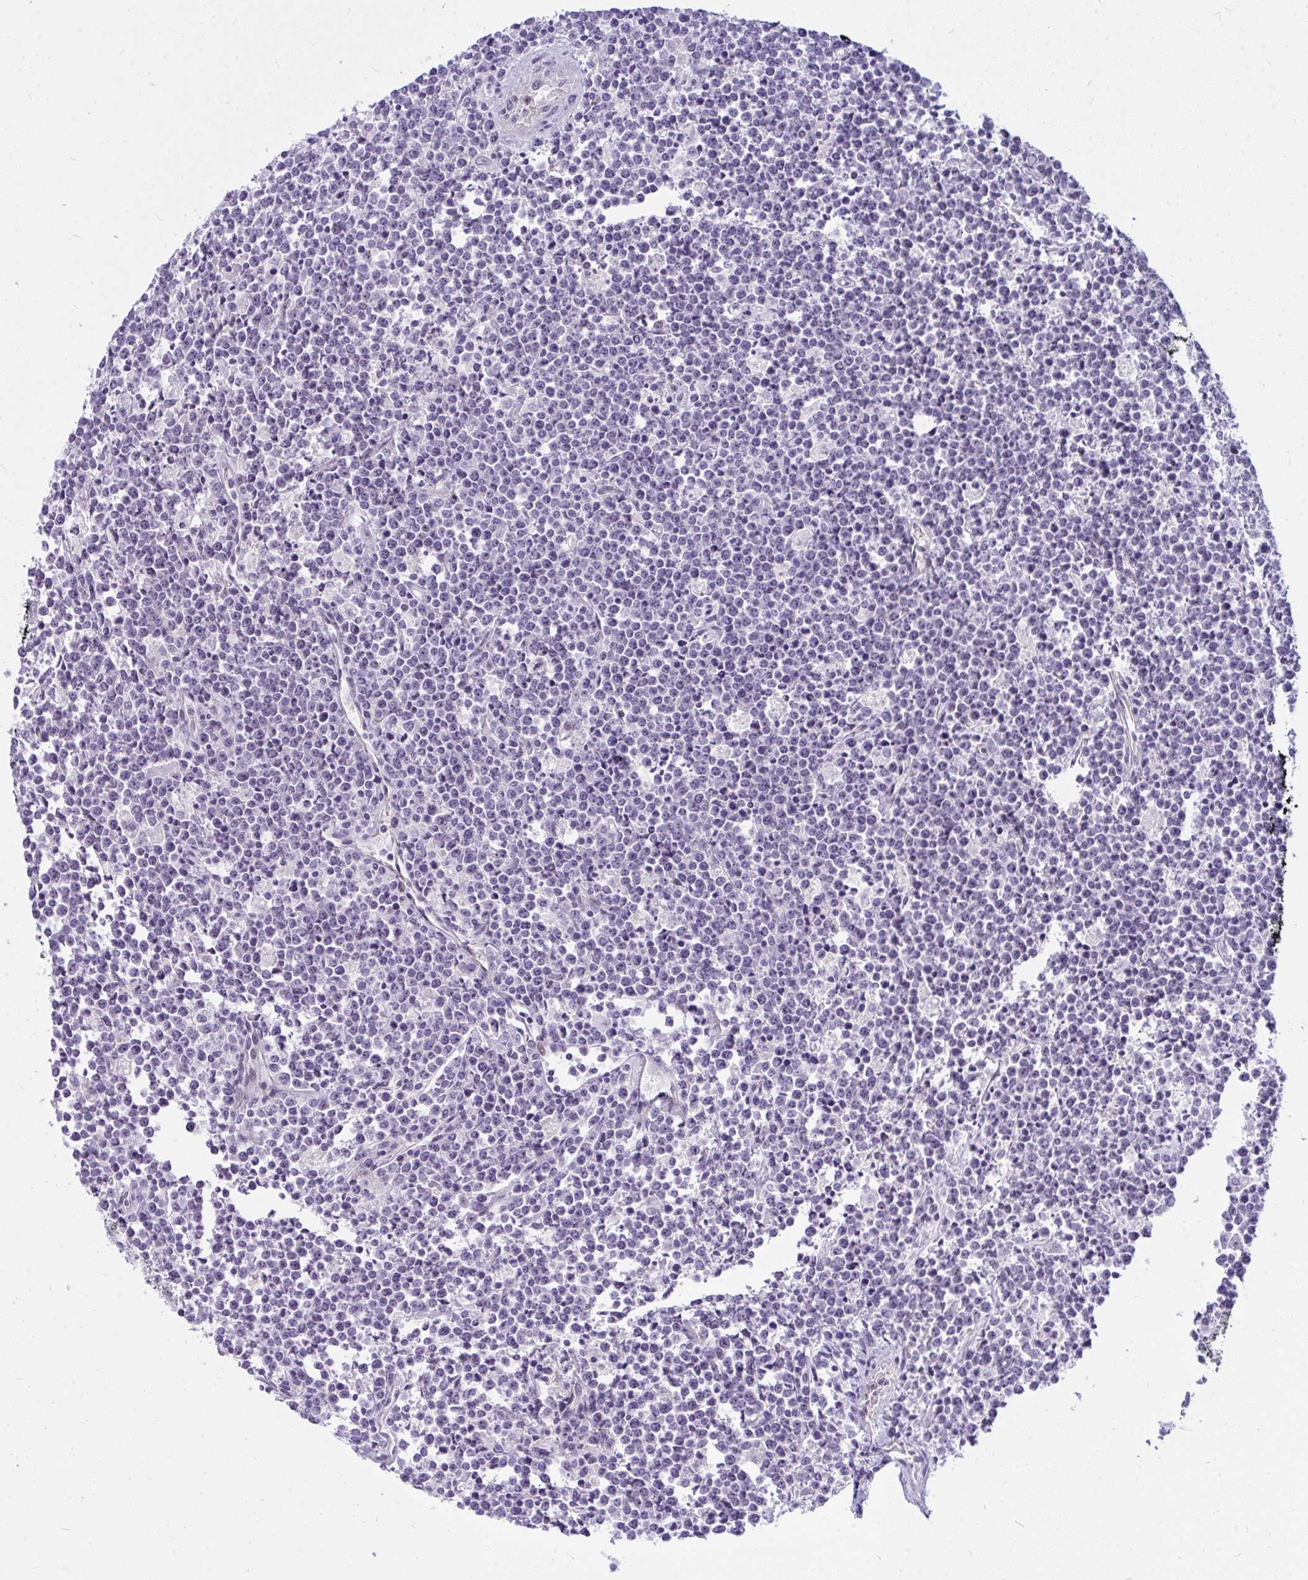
{"staining": {"intensity": "negative", "quantity": "none", "location": "none"}, "tissue": "lymphoma", "cell_type": "Tumor cells", "image_type": "cancer", "snomed": [{"axis": "morphology", "description": "Malignant lymphoma, non-Hodgkin's type, High grade"}, {"axis": "topography", "description": "Small intestine"}], "caption": "This is a histopathology image of immunohistochemistry (IHC) staining of lymphoma, which shows no positivity in tumor cells.", "gene": "NFXL1", "patient": {"sex": "female", "age": 56}}